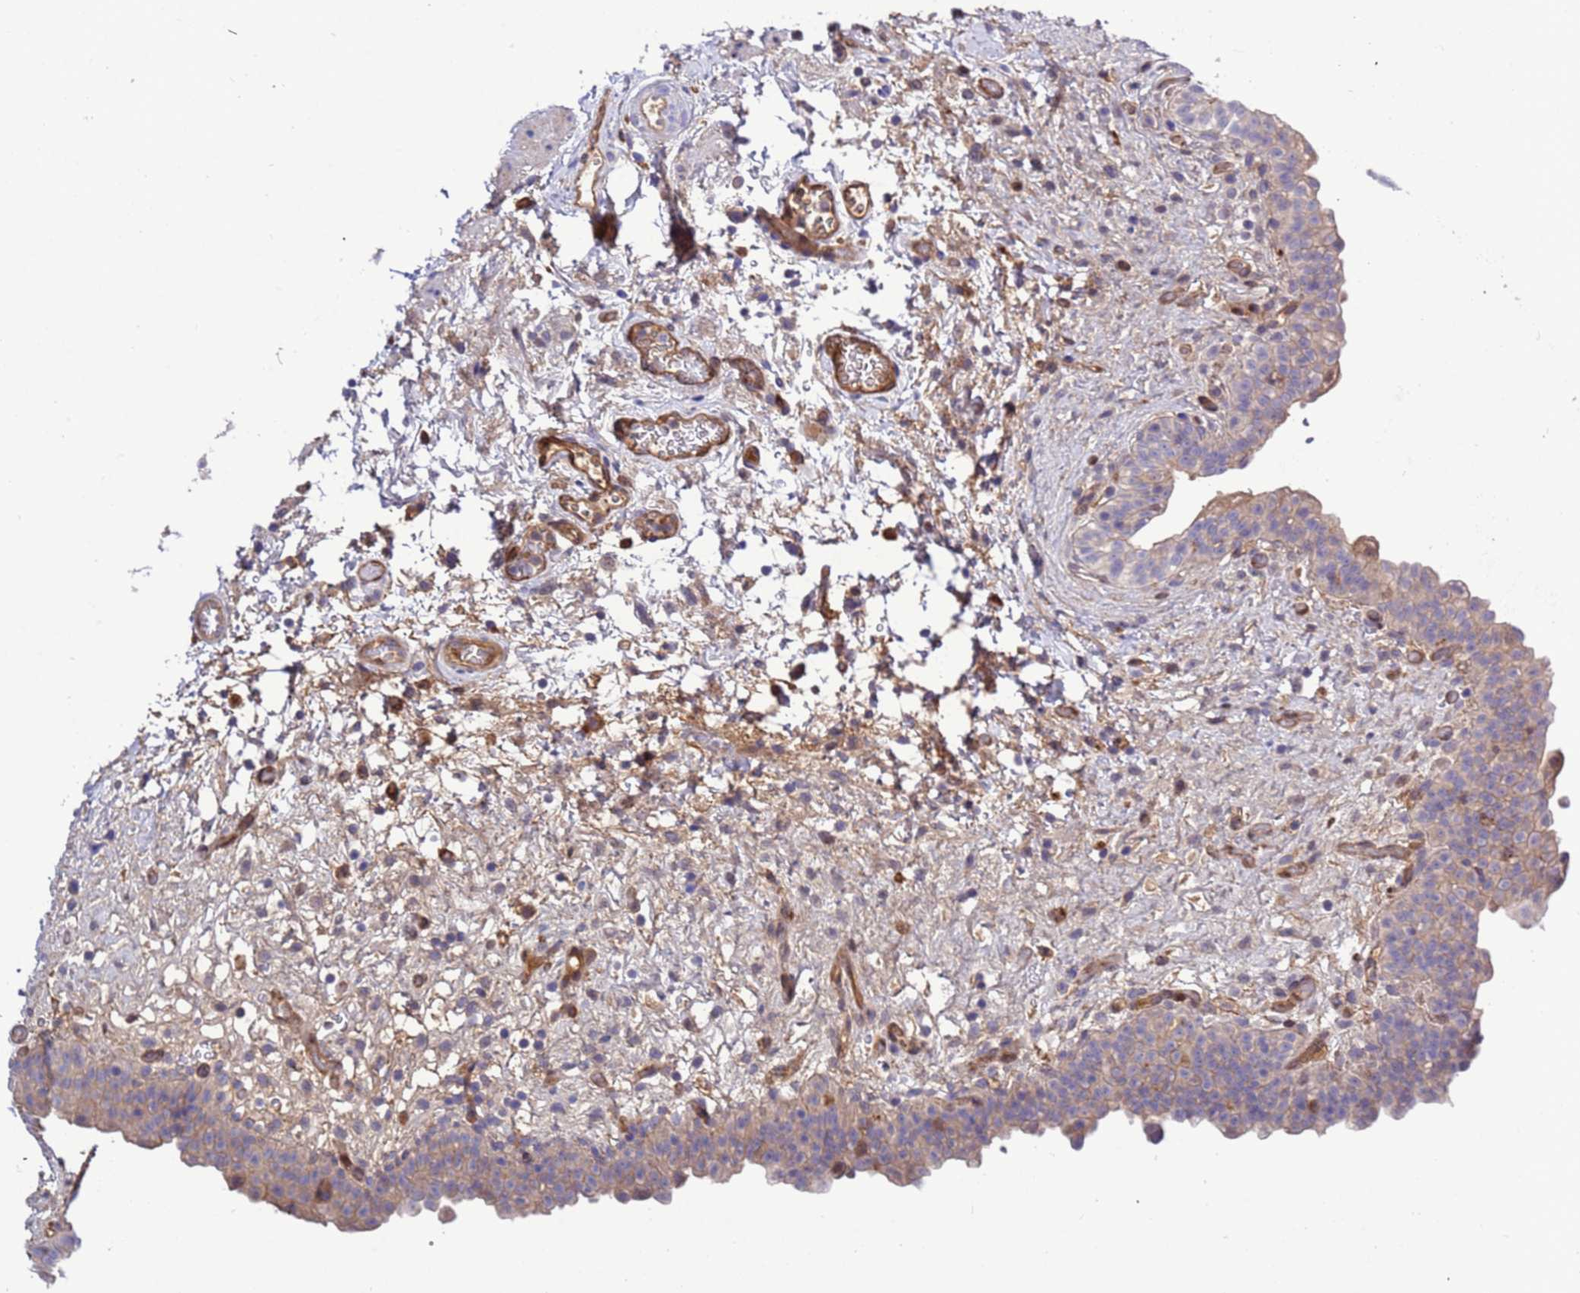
{"staining": {"intensity": "strong", "quantity": "<25%", "location": "cytoplasmic/membranous,nuclear"}, "tissue": "urinary bladder", "cell_type": "Urothelial cells", "image_type": "normal", "snomed": [{"axis": "morphology", "description": "Normal tissue, NOS"}, {"axis": "topography", "description": "Urinary bladder"}], "caption": "Urinary bladder was stained to show a protein in brown. There is medium levels of strong cytoplasmic/membranous,nuclear staining in approximately <25% of urothelial cells. The staining was performed using DAB (3,3'-diaminobenzidine), with brown indicating positive protein expression. Nuclei are stained blue with hematoxylin.", "gene": "FOXRED1", "patient": {"sex": "male", "age": 69}}